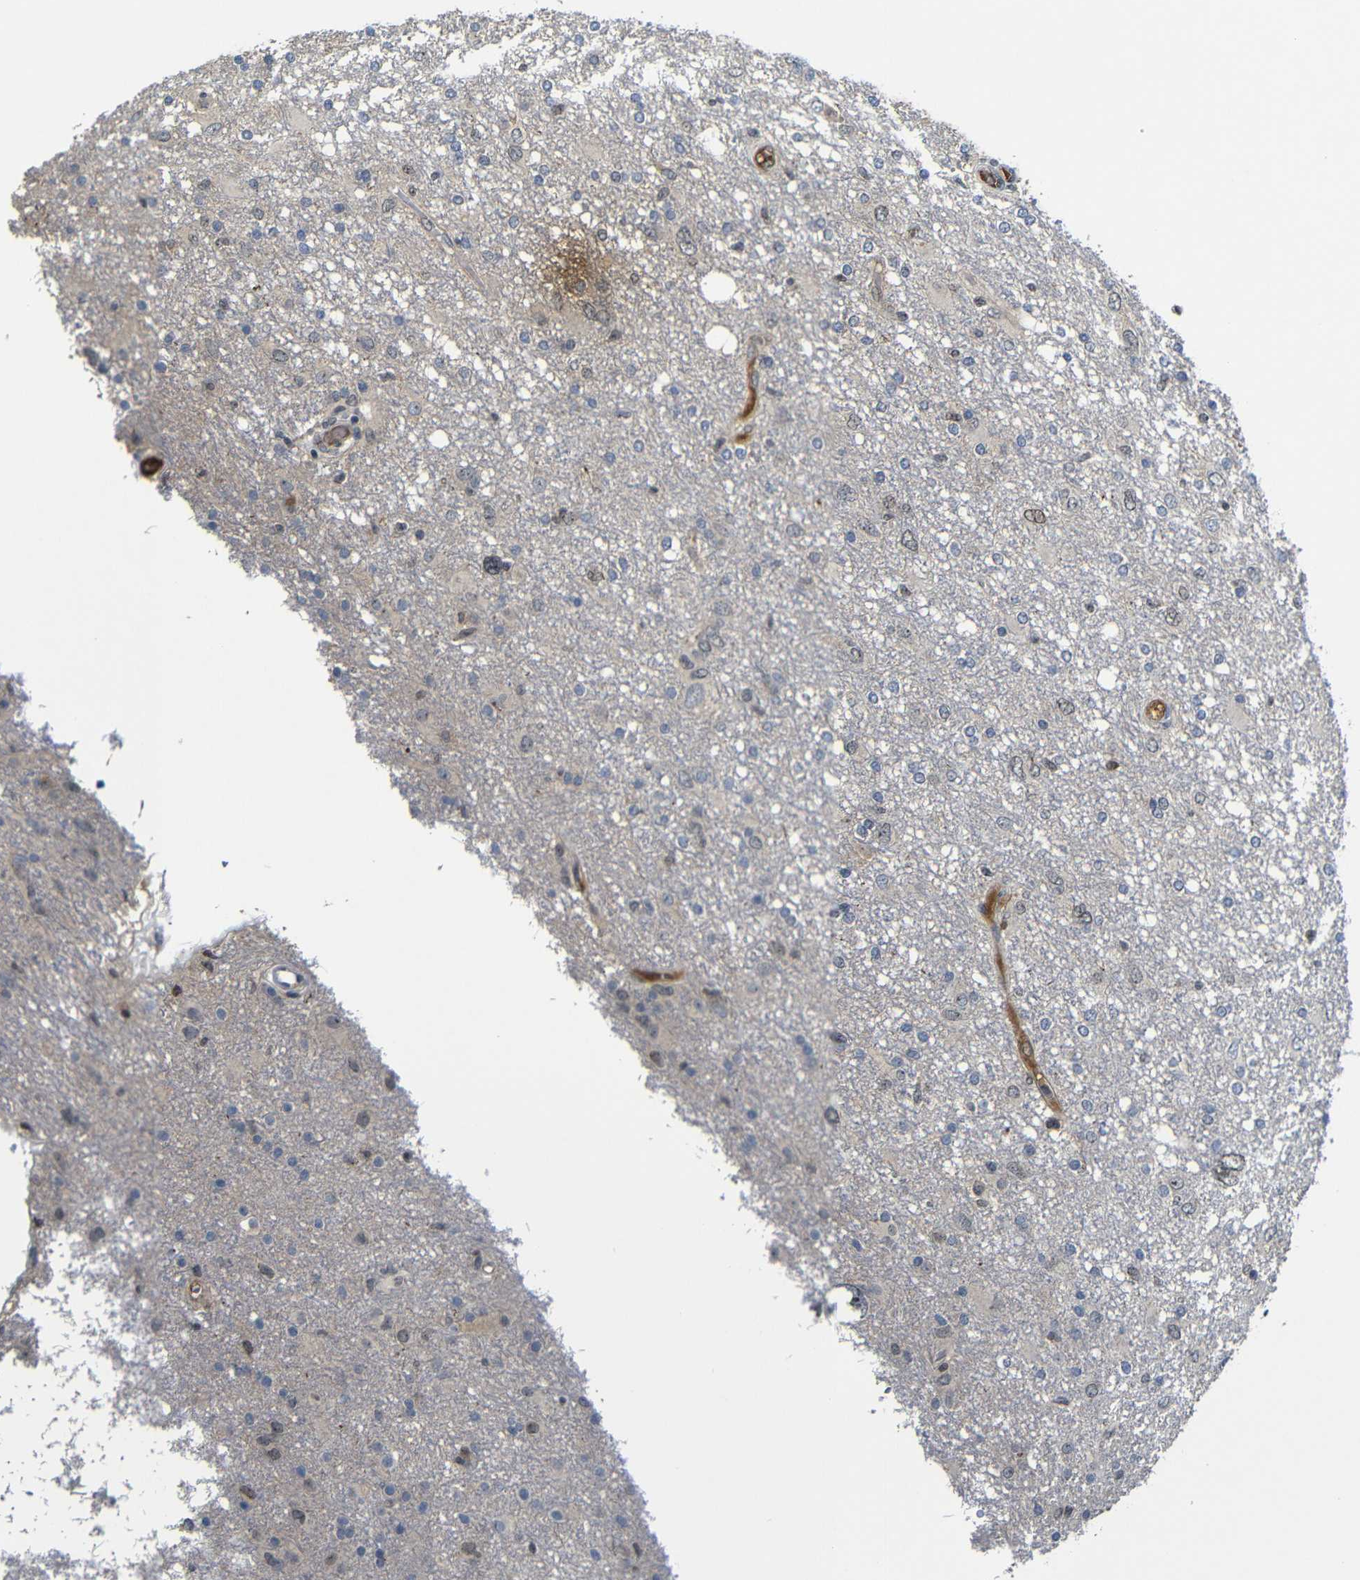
{"staining": {"intensity": "negative", "quantity": "none", "location": "none"}, "tissue": "glioma", "cell_type": "Tumor cells", "image_type": "cancer", "snomed": [{"axis": "morphology", "description": "Glioma, malignant, High grade"}, {"axis": "topography", "description": "Brain"}], "caption": "Immunohistochemistry (IHC) of high-grade glioma (malignant) shows no staining in tumor cells.", "gene": "MYC", "patient": {"sex": "female", "age": 59}}